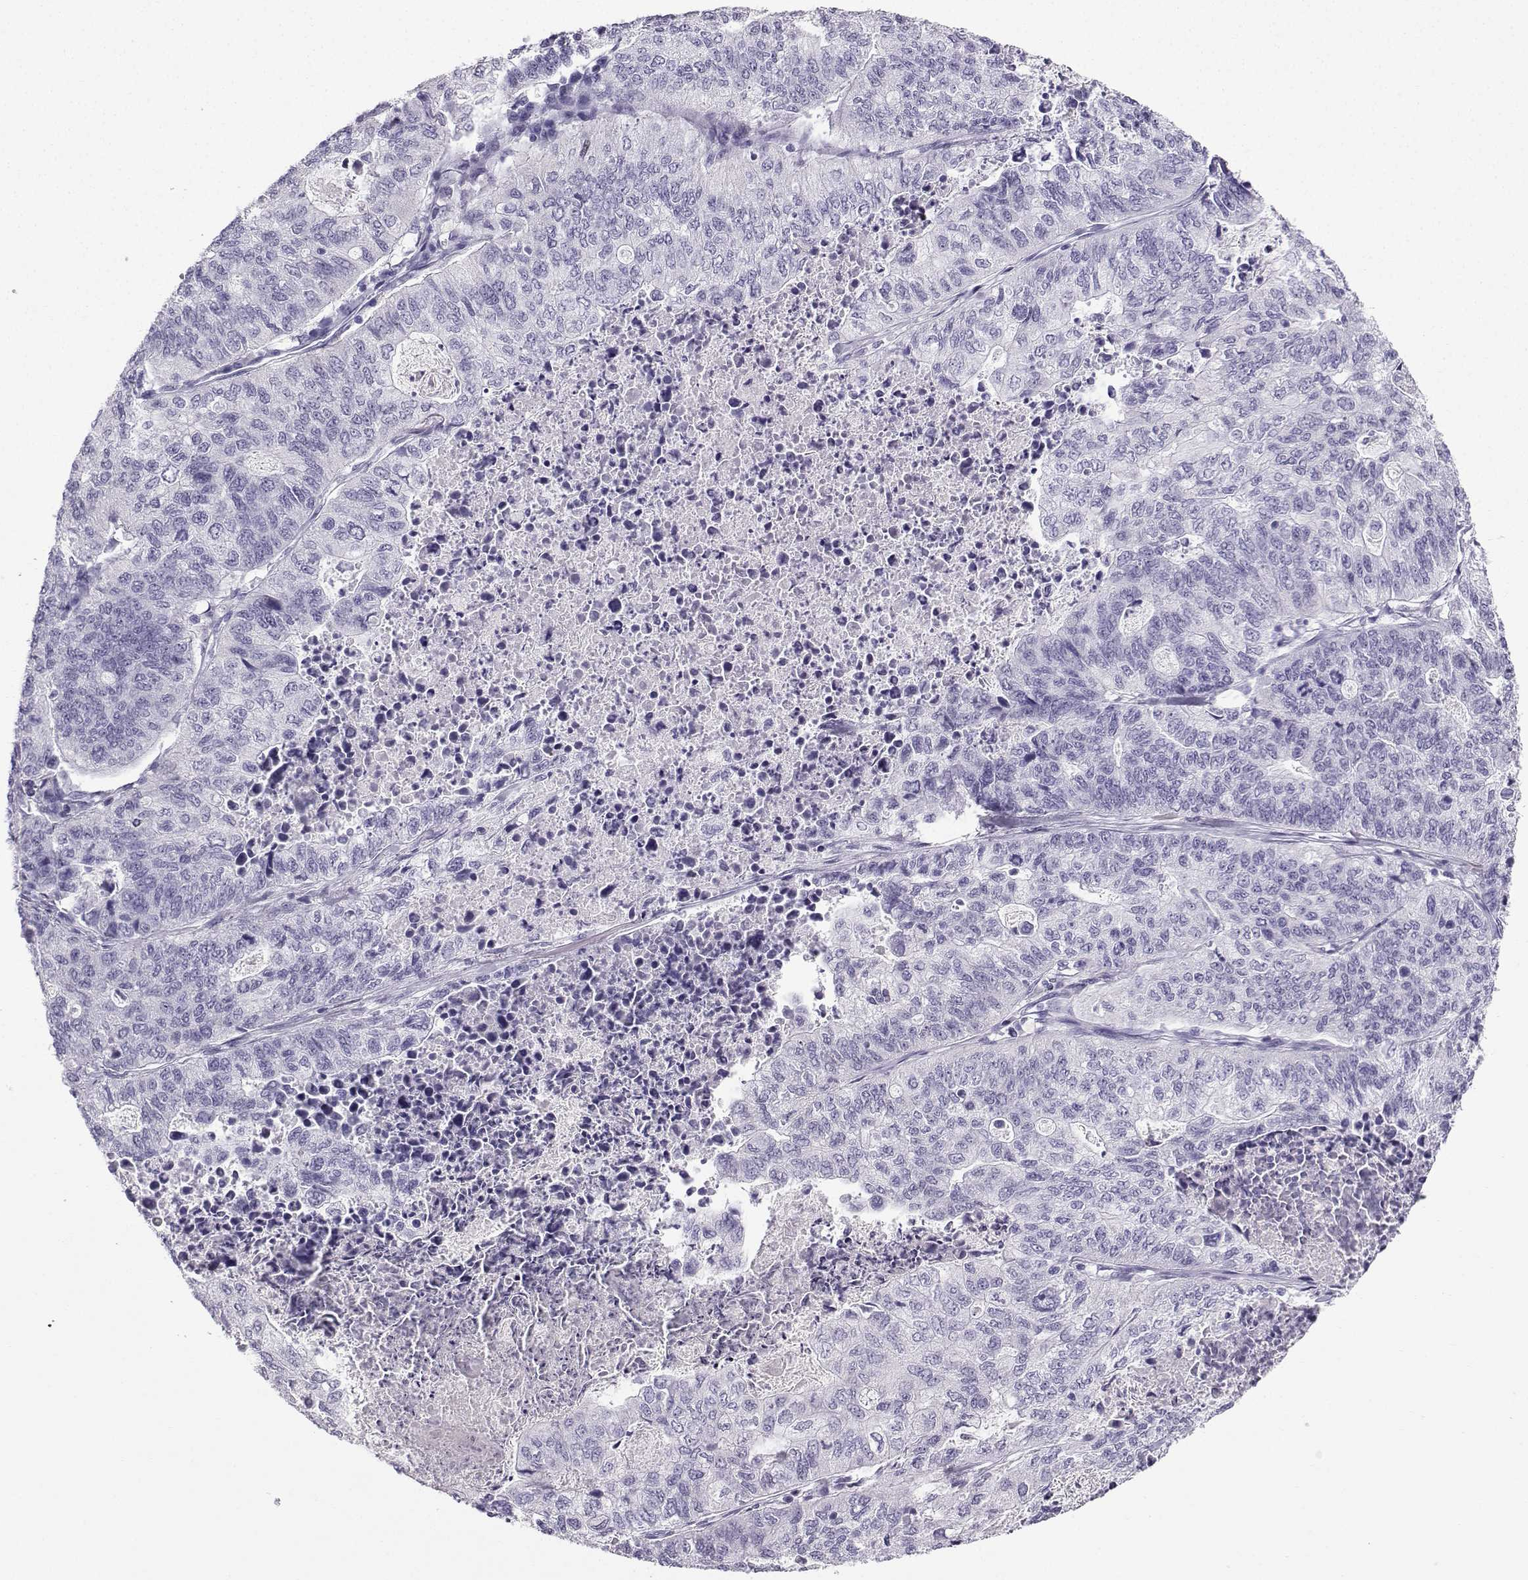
{"staining": {"intensity": "negative", "quantity": "none", "location": "none"}, "tissue": "stomach cancer", "cell_type": "Tumor cells", "image_type": "cancer", "snomed": [{"axis": "morphology", "description": "Adenocarcinoma, NOS"}, {"axis": "topography", "description": "Stomach, upper"}], "caption": "Tumor cells are negative for brown protein staining in stomach cancer. Nuclei are stained in blue.", "gene": "ZBTB8B", "patient": {"sex": "female", "age": 67}}